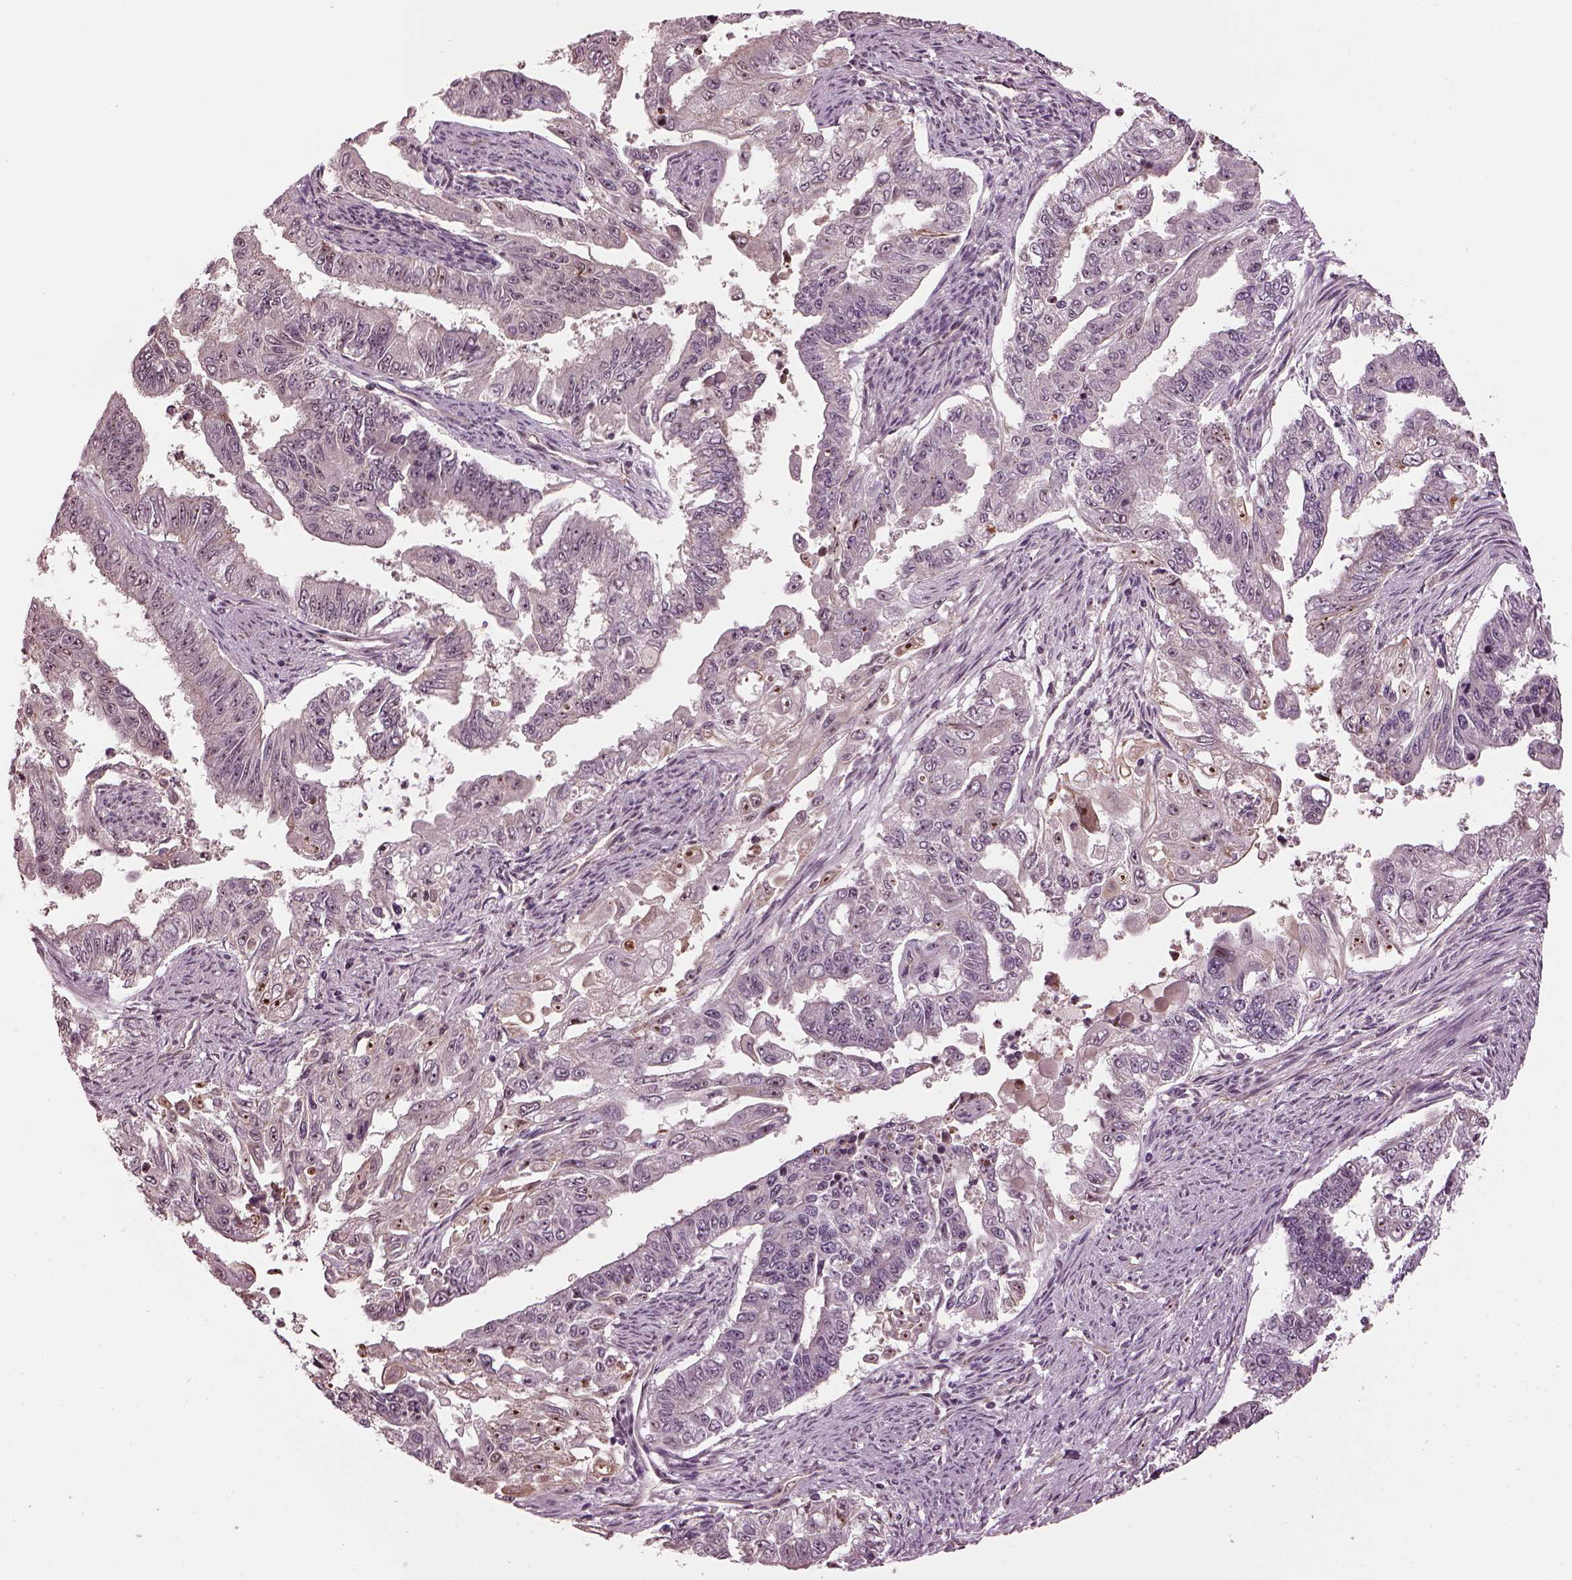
{"staining": {"intensity": "weak", "quantity": "<25%", "location": "nuclear"}, "tissue": "endometrial cancer", "cell_type": "Tumor cells", "image_type": "cancer", "snomed": [{"axis": "morphology", "description": "Adenocarcinoma, NOS"}, {"axis": "topography", "description": "Uterus"}], "caption": "Tumor cells show no significant staining in endometrial cancer (adenocarcinoma).", "gene": "GNRH1", "patient": {"sex": "female", "age": 59}}